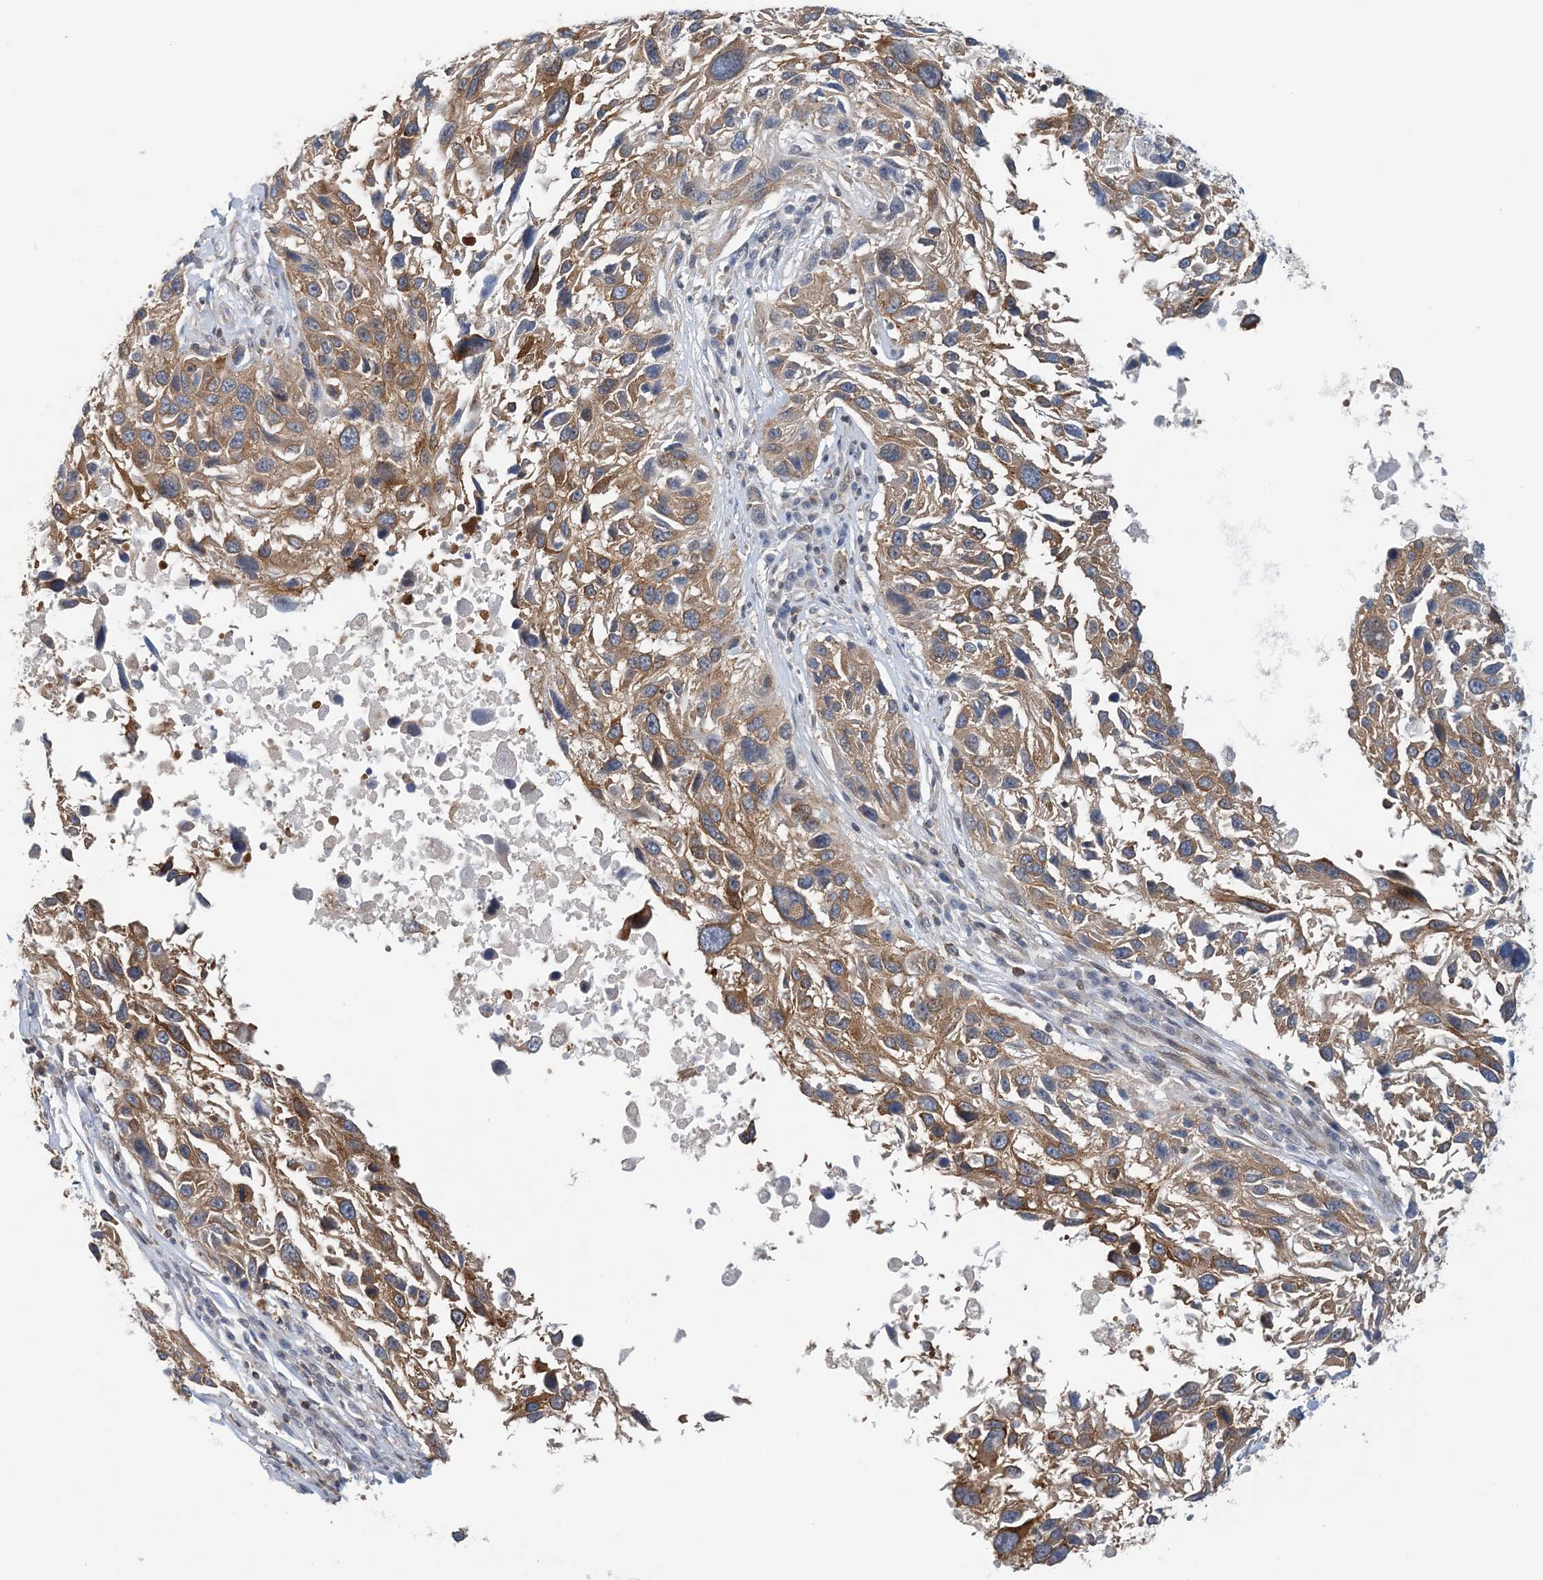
{"staining": {"intensity": "moderate", "quantity": ">75%", "location": "cytoplasmic/membranous"}, "tissue": "melanoma", "cell_type": "Tumor cells", "image_type": "cancer", "snomed": [{"axis": "morphology", "description": "Malignant melanoma, NOS"}, {"axis": "topography", "description": "Skin"}], "caption": "Immunohistochemistry staining of malignant melanoma, which demonstrates medium levels of moderate cytoplasmic/membranous positivity in about >75% of tumor cells indicating moderate cytoplasmic/membranous protein expression. The staining was performed using DAB (3,3'-diaminobenzidine) (brown) for protein detection and nuclei were counterstained in hematoxylin (blue).", "gene": "ATP13A2", "patient": {"sex": "male", "age": 53}}